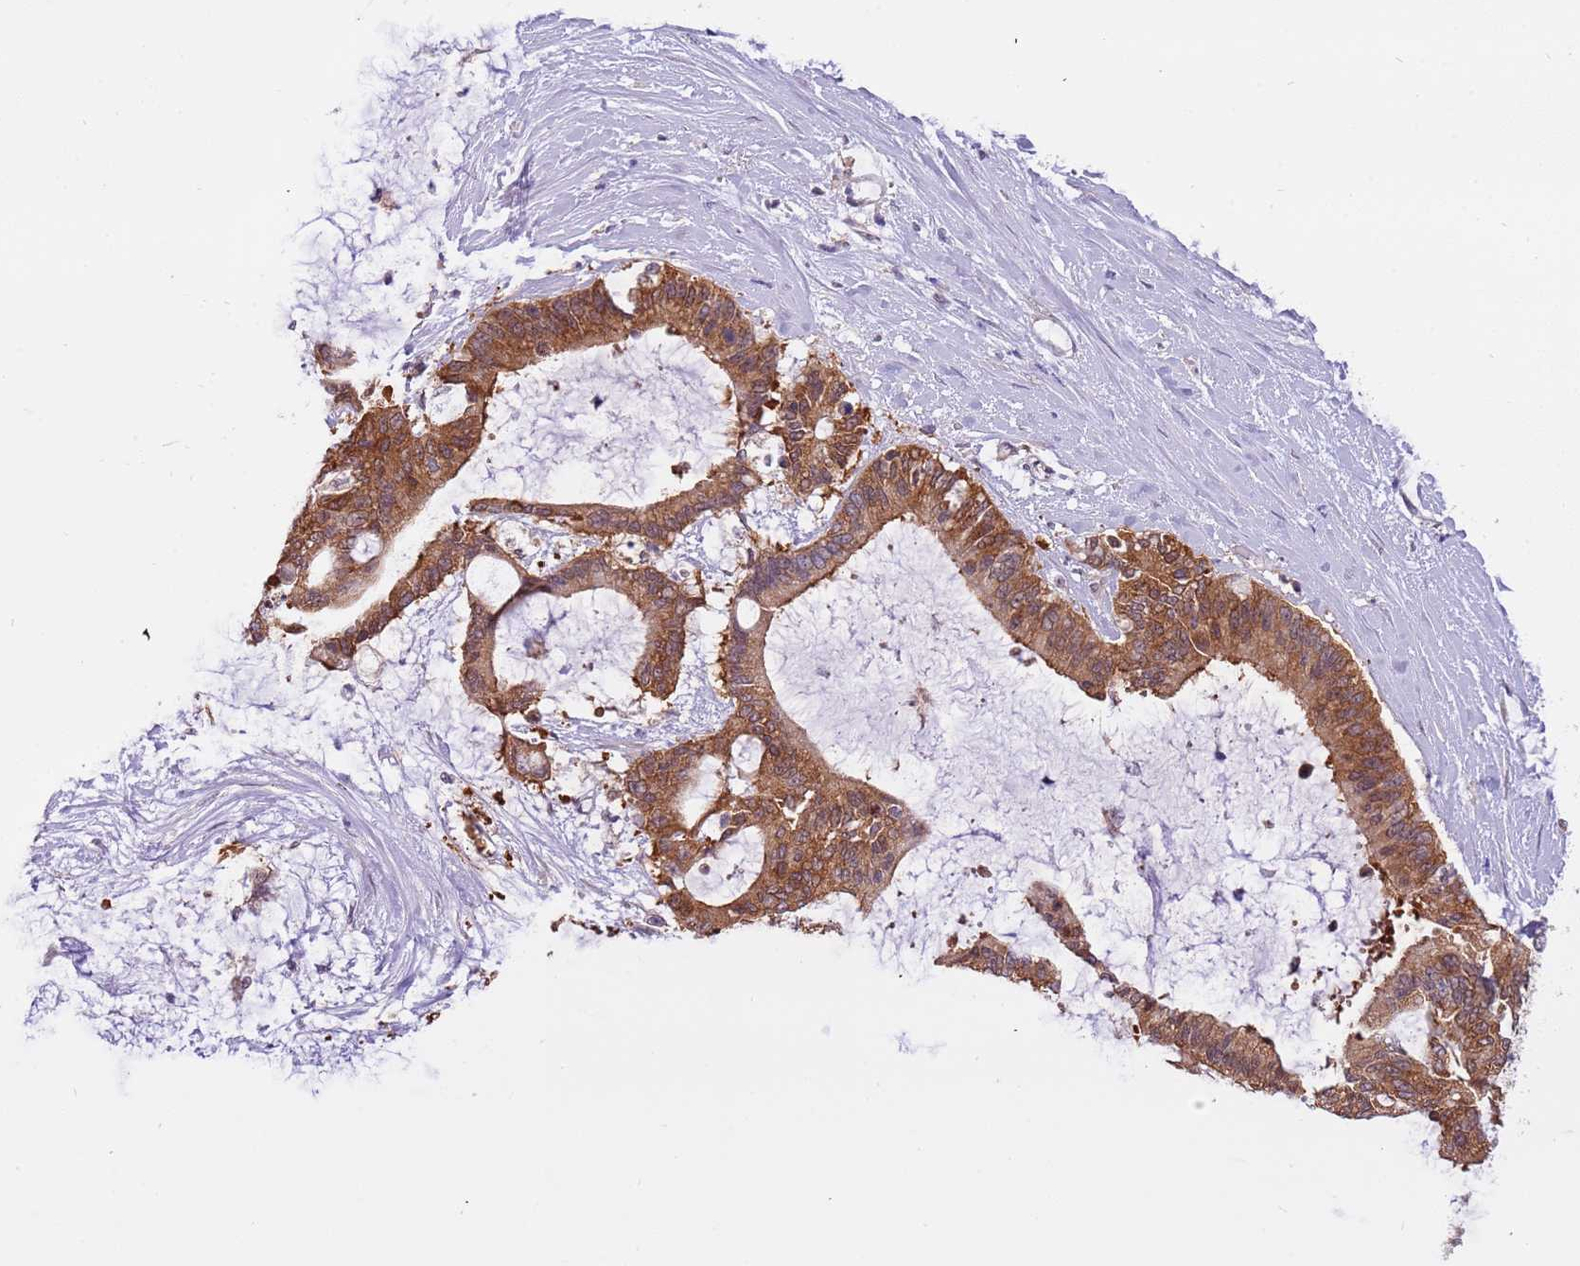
{"staining": {"intensity": "moderate", "quantity": ">75%", "location": "cytoplasmic/membranous"}, "tissue": "liver cancer", "cell_type": "Tumor cells", "image_type": "cancer", "snomed": [{"axis": "morphology", "description": "Normal tissue, NOS"}, {"axis": "morphology", "description": "Cholangiocarcinoma"}, {"axis": "topography", "description": "Liver"}, {"axis": "topography", "description": "Peripheral nerve tissue"}], "caption": "Immunohistochemical staining of human liver cancer reveals medium levels of moderate cytoplasmic/membranous expression in about >75% of tumor cells.", "gene": "STIP1", "patient": {"sex": "female", "age": 73}}